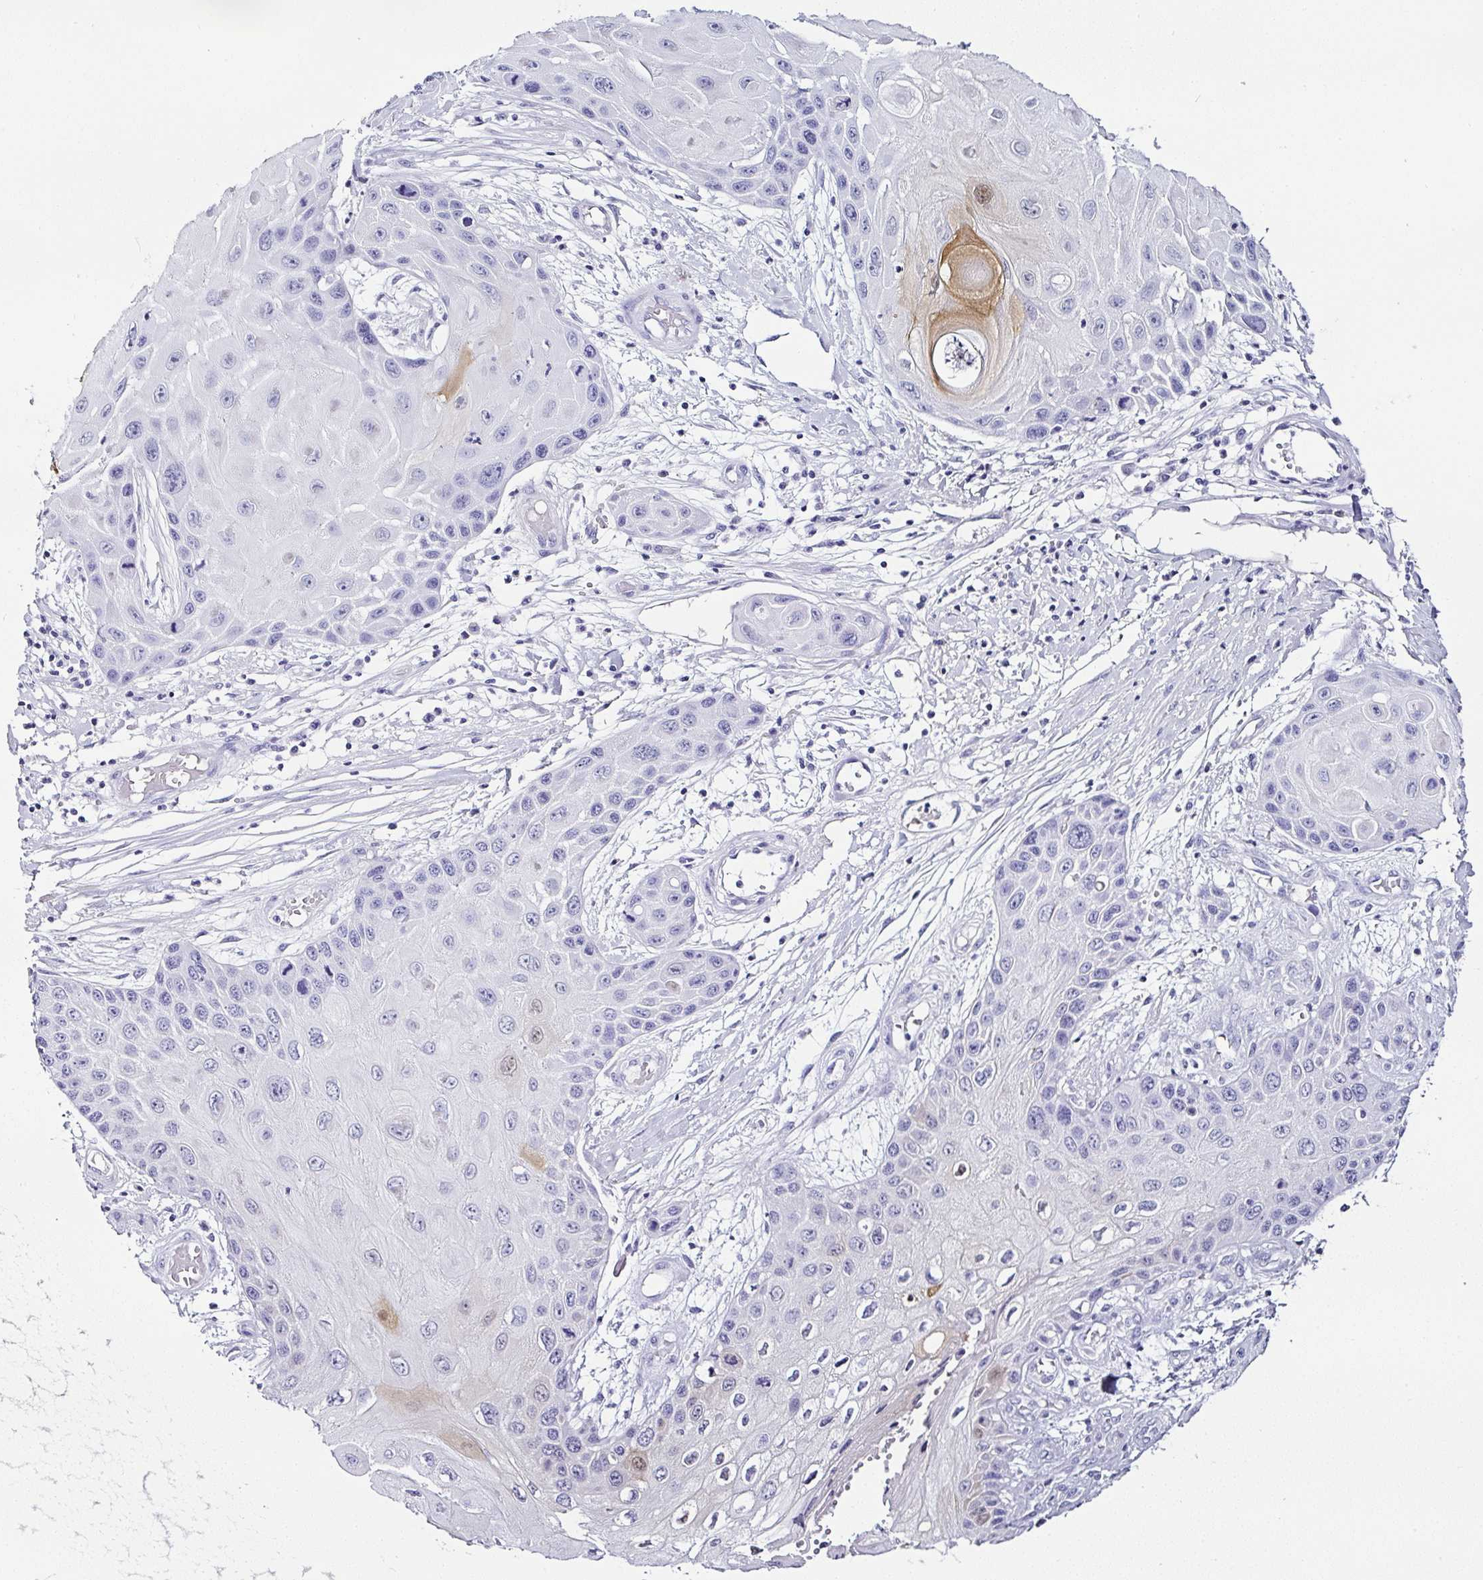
{"staining": {"intensity": "strong", "quantity": "25%-75%", "location": "cytoplasmic/membranous,nuclear"}, "tissue": "skin cancer", "cell_type": "Tumor cells", "image_type": "cancer", "snomed": [{"axis": "morphology", "description": "Squamous cell carcinoma, NOS"}, {"axis": "topography", "description": "Skin"}, {"axis": "topography", "description": "Vulva"}], "caption": "DAB (3,3'-diaminobenzidine) immunohistochemical staining of human skin squamous cell carcinoma reveals strong cytoplasmic/membranous and nuclear protein staining in about 25%-75% of tumor cells.", "gene": "SERPINB3", "patient": {"sex": "female", "age": 44}}